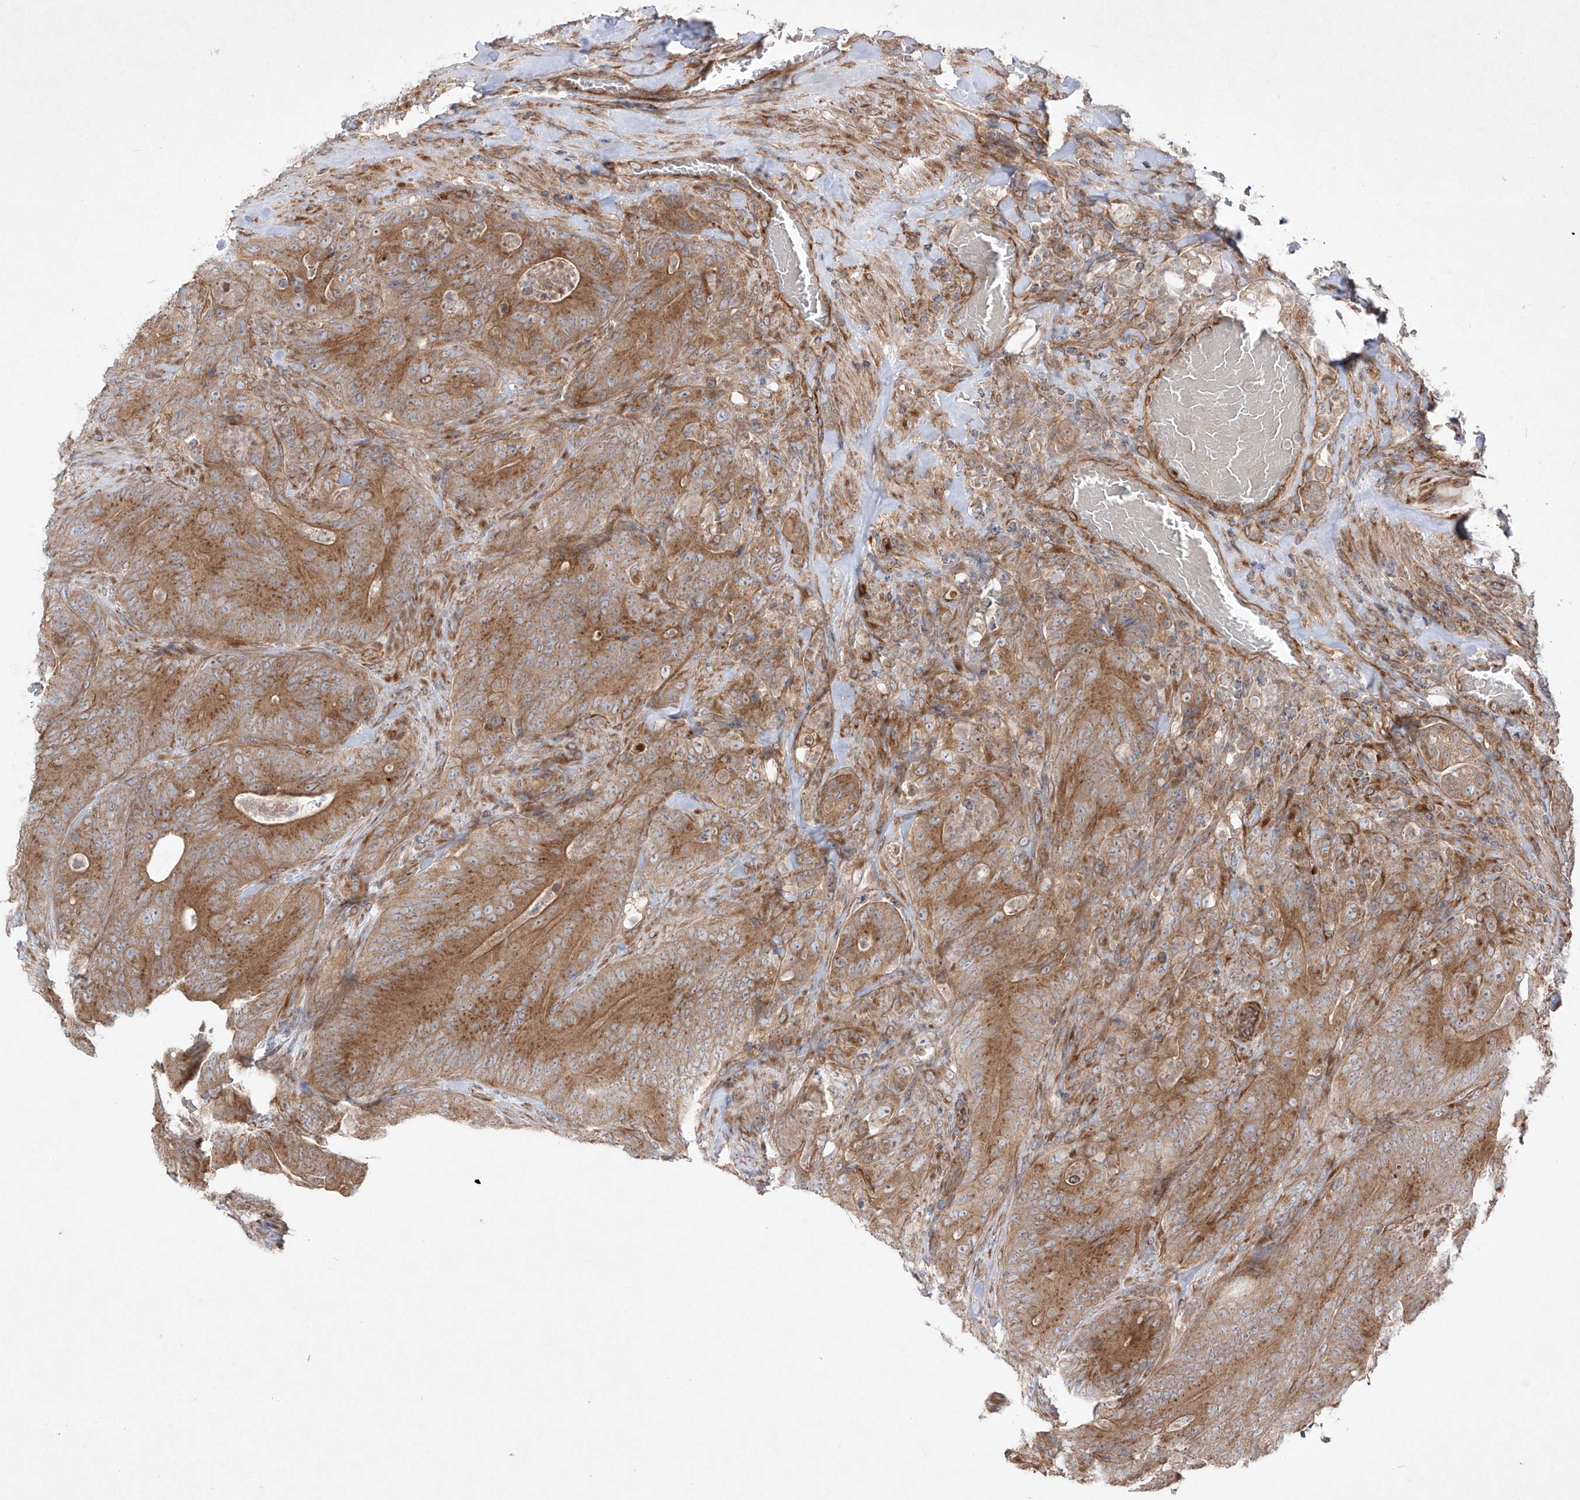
{"staining": {"intensity": "moderate", "quantity": ">75%", "location": "cytoplasmic/membranous"}, "tissue": "colorectal cancer", "cell_type": "Tumor cells", "image_type": "cancer", "snomed": [{"axis": "morphology", "description": "Normal tissue, NOS"}, {"axis": "topography", "description": "Colon"}], "caption": "Immunohistochemical staining of colorectal cancer exhibits medium levels of moderate cytoplasmic/membranous positivity in approximately >75% of tumor cells. (DAB = brown stain, brightfield microscopy at high magnification).", "gene": "YKT6", "patient": {"sex": "female", "age": 82}}